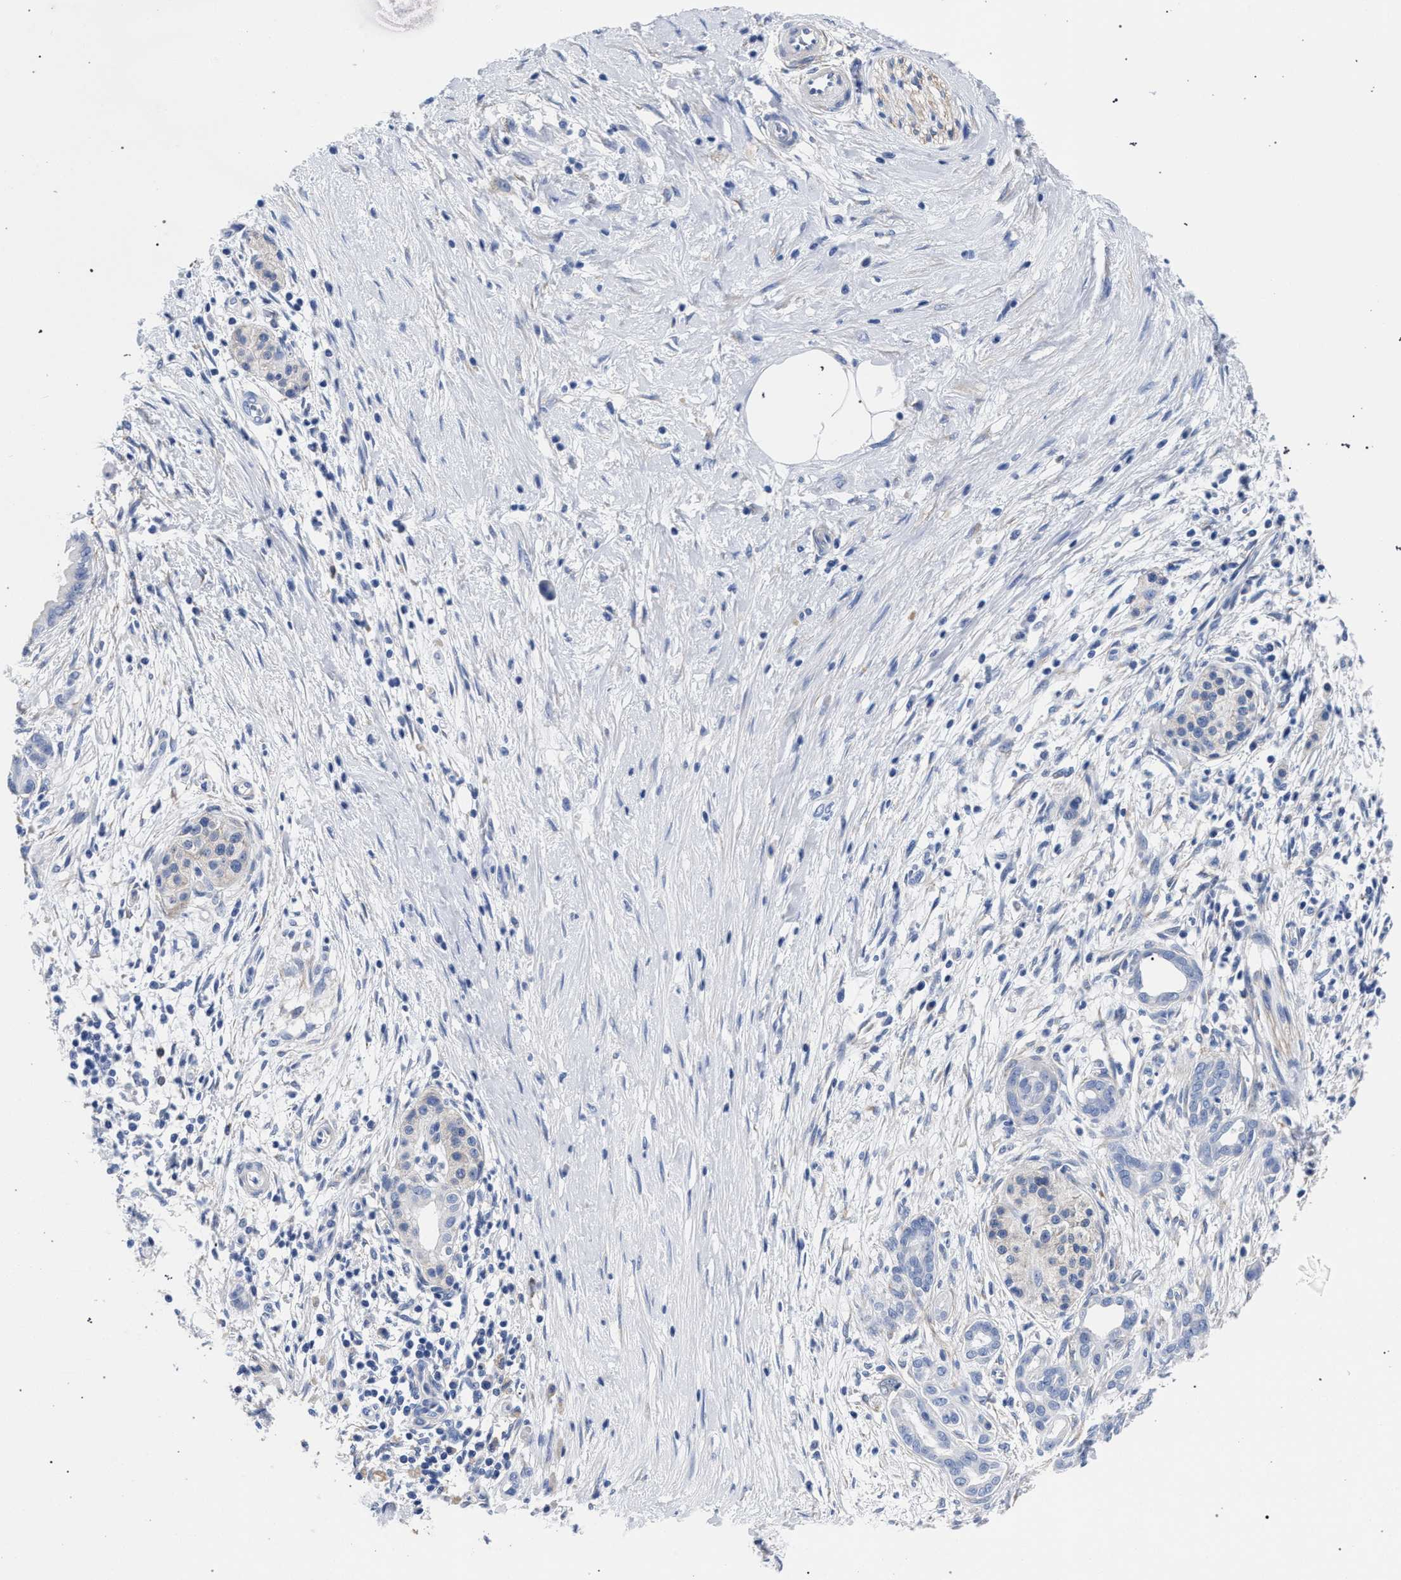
{"staining": {"intensity": "negative", "quantity": "none", "location": "none"}, "tissue": "pancreatic cancer", "cell_type": "Tumor cells", "image_type": "cancer", "snomed": [{"axis": "morphology", "description": "Adenocarcinoma, NOS"}, {"axis": "topography", "description": "Pancreas"}], "caption": "Immunohistochemistry (IHC) micrograph of neoplastic tissue: human pancreatic cancer (adenocarcinoma) stained with DAB exhibits no significant protein expression in tumor cells.", "gene": "AKAP4", "patient": {"sex": "male", "age": 58}}